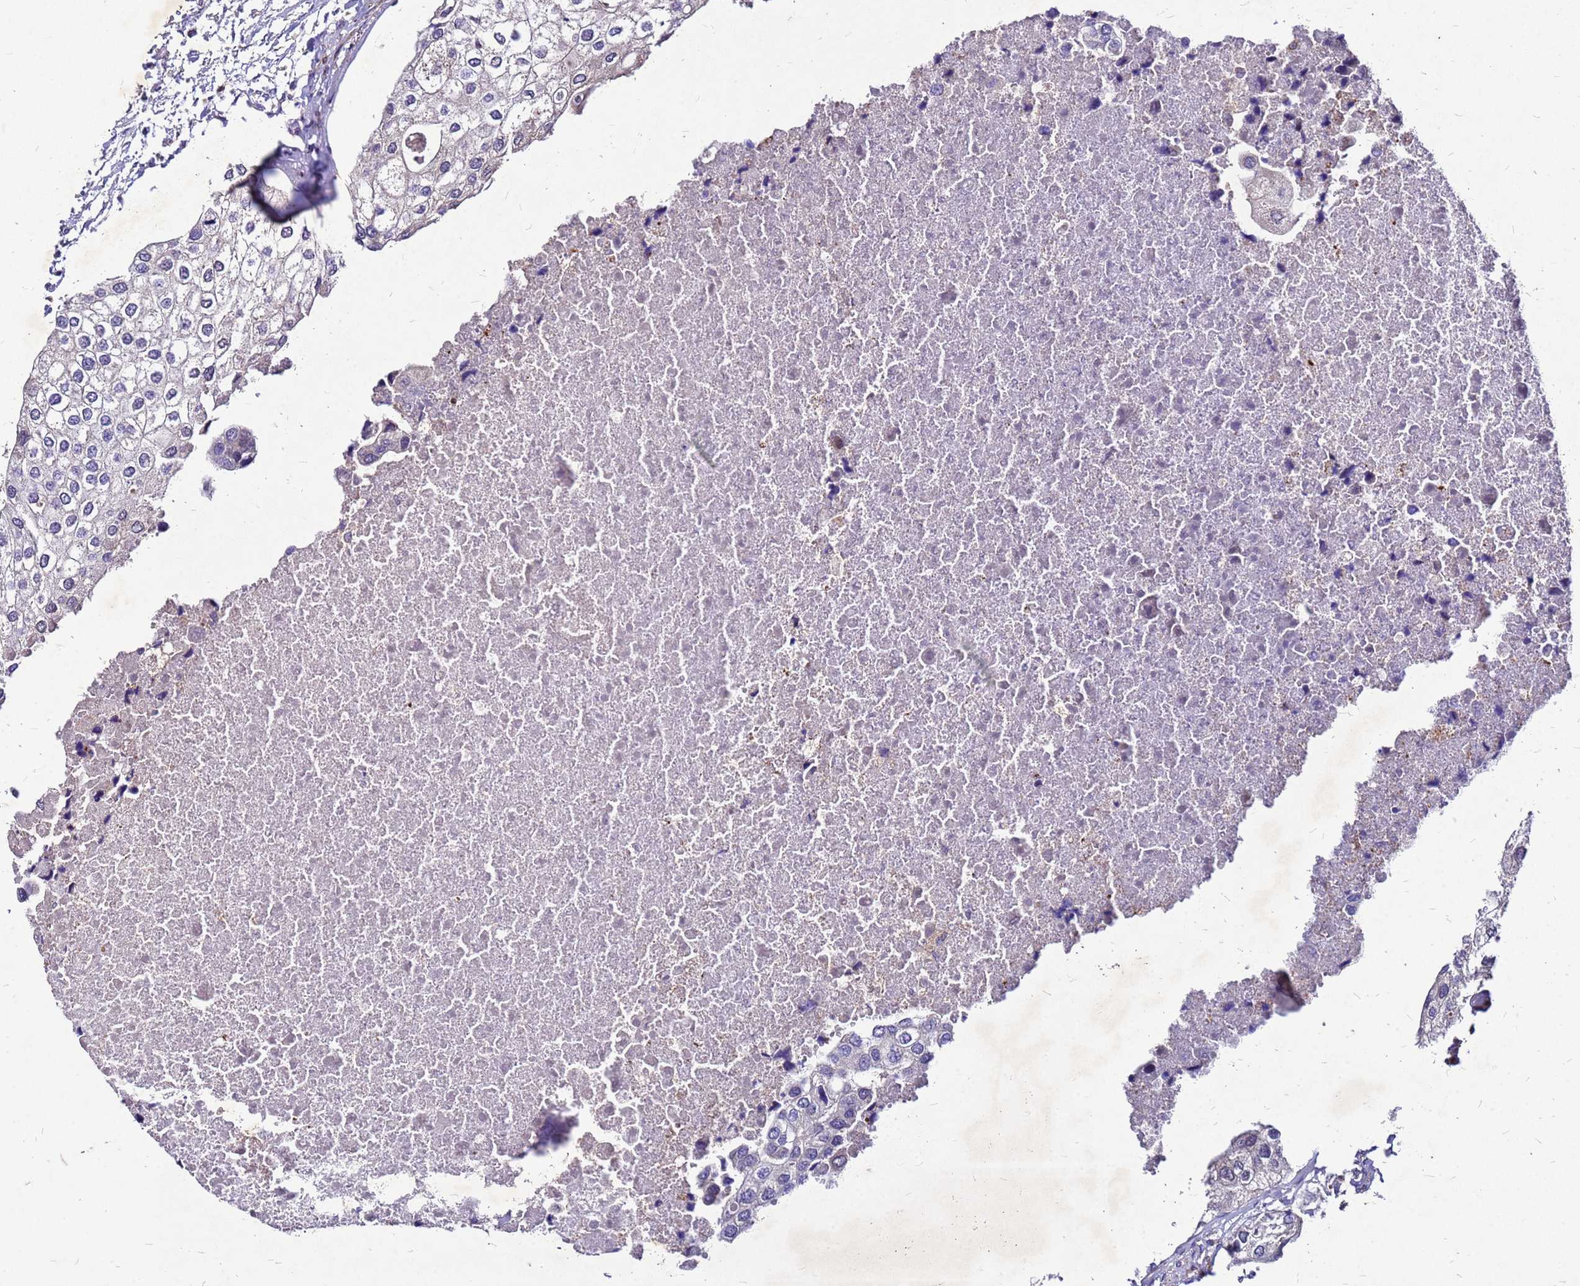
{"staining": {"intensity": "negative", "quantity": "none", "location": "none"}, "tissue": "urothelial cancer", "cell_type": "Tumor cells", "image_type": "cancer", "snomed": [{"axis": "morphology", "description": "Urothelial carcinoma, High grade"}, {"axis": "topography", "description": "Urinary bladder"}], "caption": "High-grade urothelial carcinoma was stained to show a protein in brown. There is no significant positivity in tumor cells.", "gene": "DUSP23", "patient": {"sex": "male", "age": 64}}